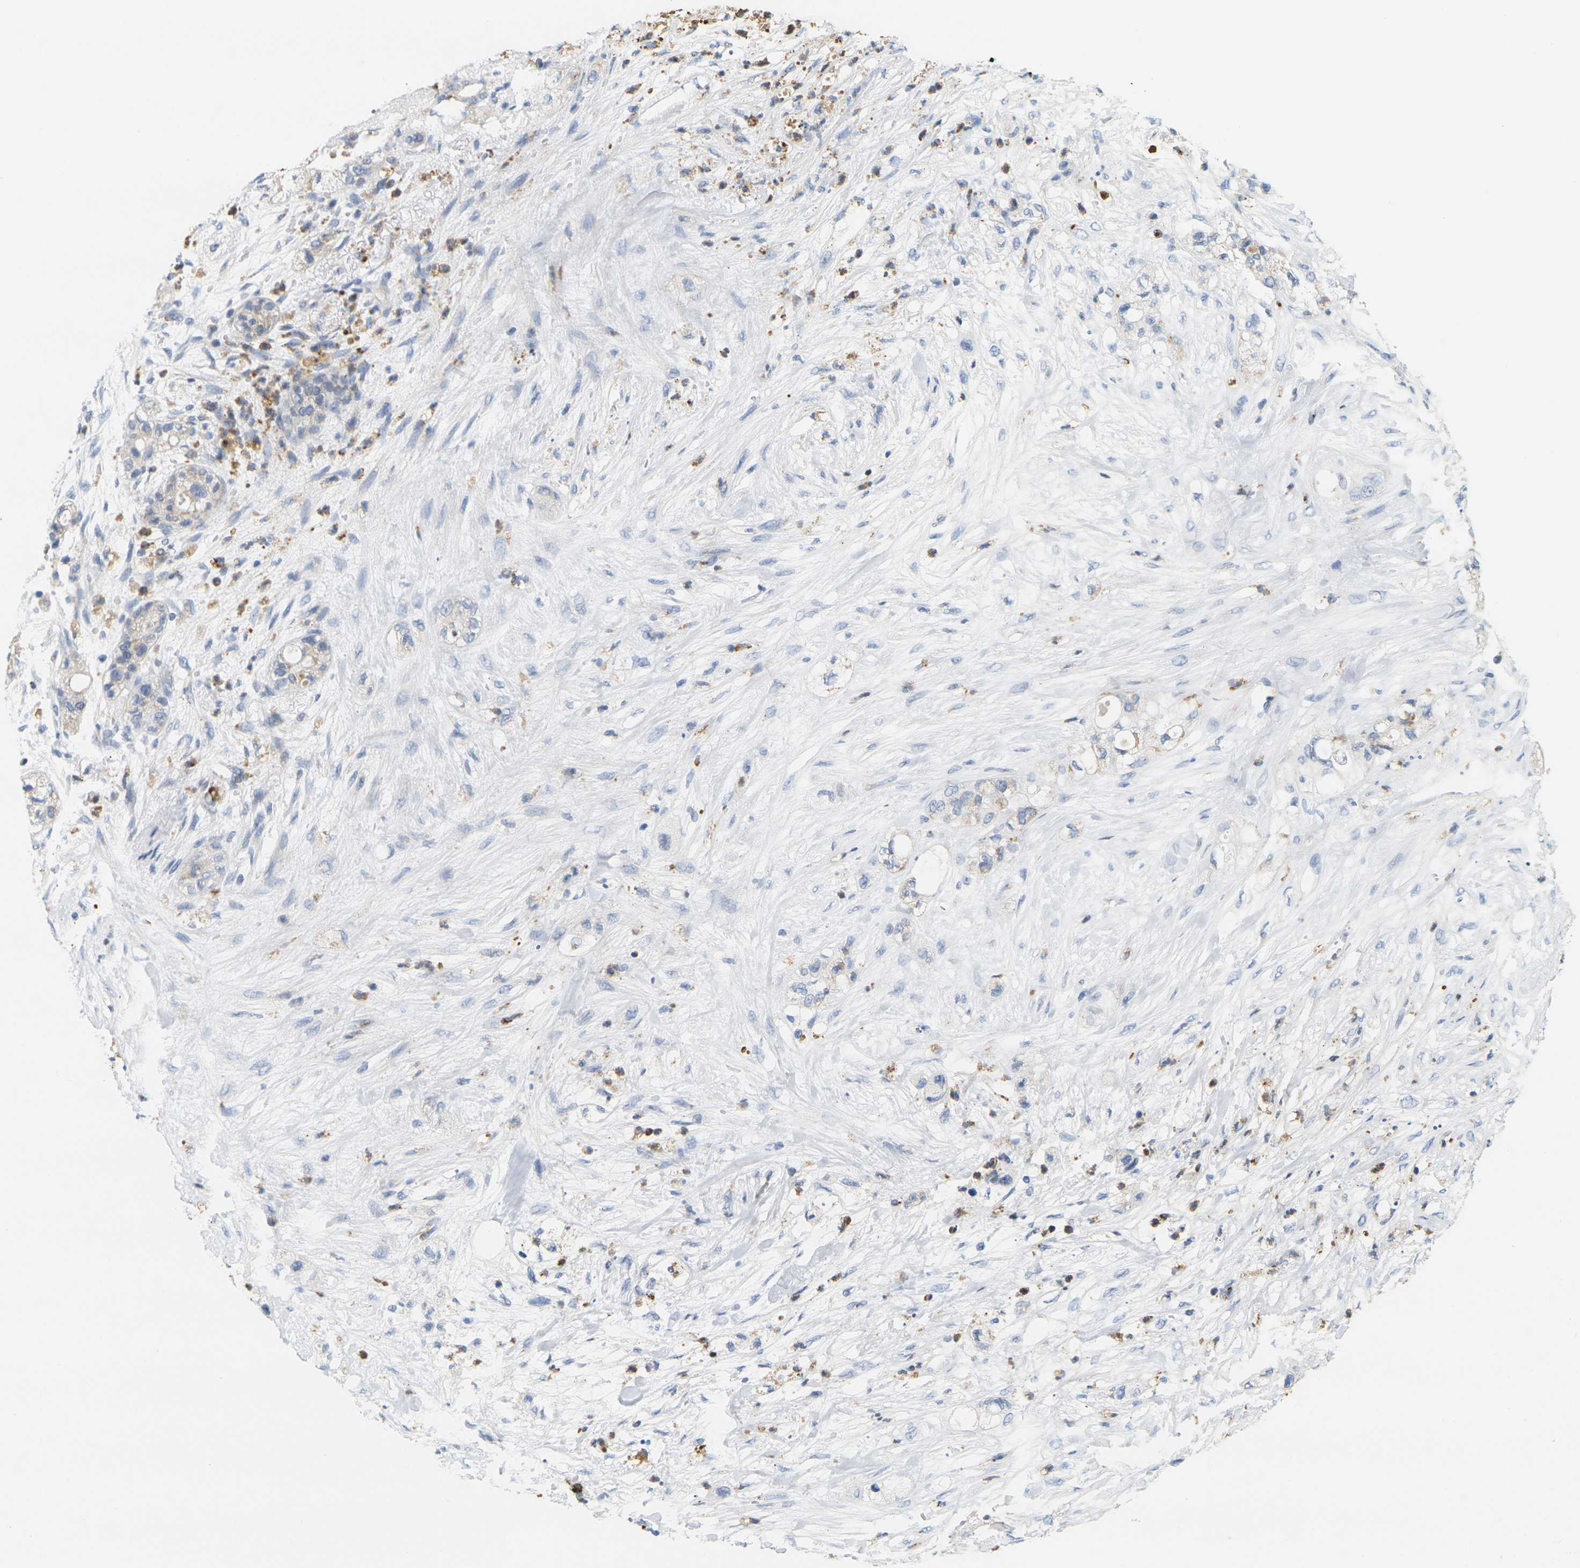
{"staining": {"intensity": "negative", "quantity": "none", "location": "none"}, "tissue": "pancreatic cancer", "cell_type": "Tumor cells", "image_type": "cancer", "snomed": [{"axis": "morphology", "description": "Adenocarcinoma, NOS"}, {"axis": "topography", "description": "Pancreas"}], "caption": "Immunohistochemical staining of pancreatic adenocarcinoma reveals no significant staining in tumor cells. (Stains: DAB (3,3'-diaminobenzidine) immunohistochemistry with hematoxylin counter stain, Microscopy: brightfield microscopy at high magnification).", "gene": "KLK5", "patient": {"sex": "female", "age": 78}}